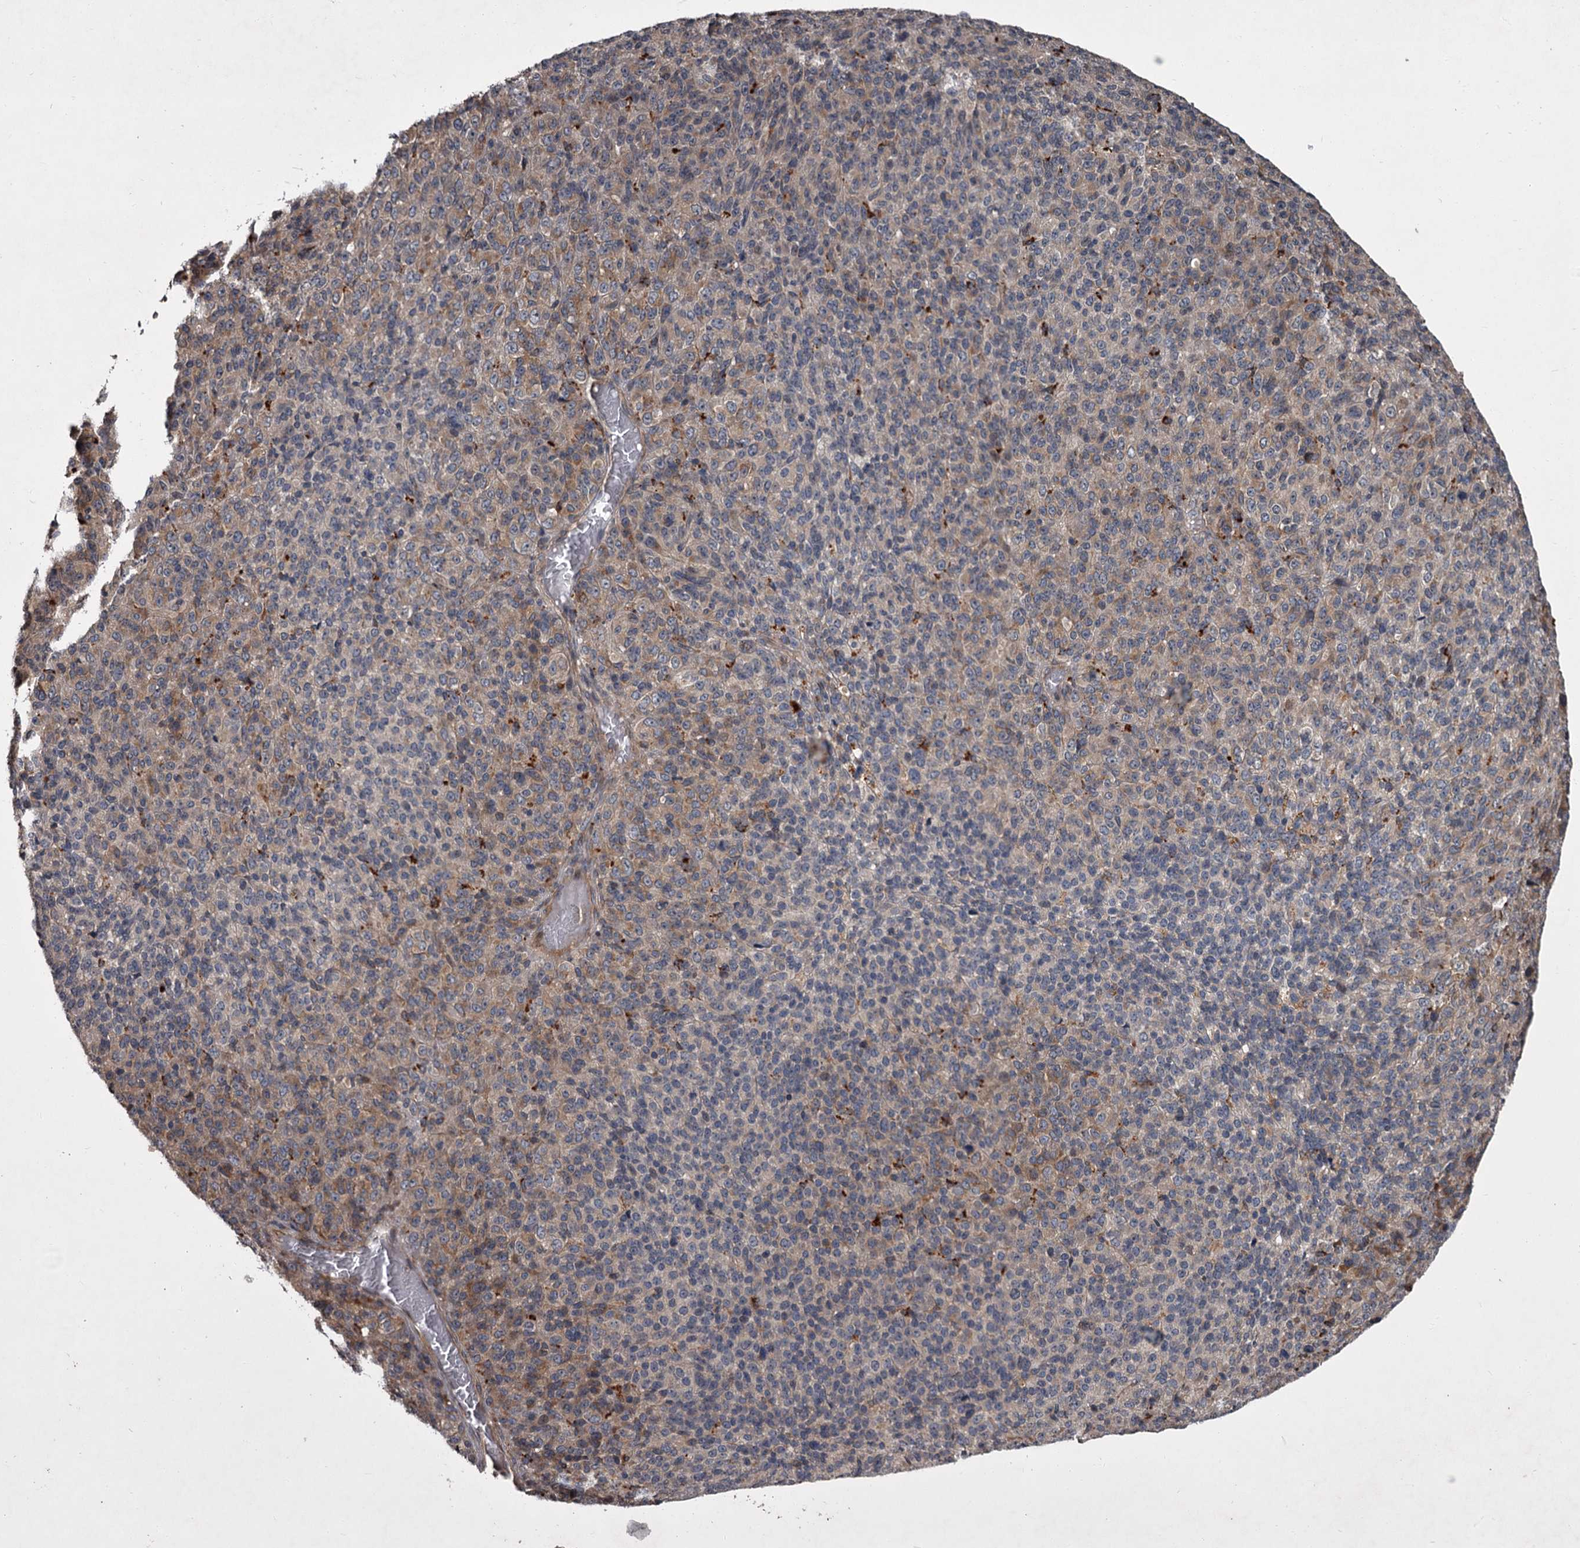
{"staining": {"intensity": "weak", "quantity": "25%-75%", "location": "cytoplasmic/membranous"}, "tissue": "melanoma", "cell_type": "Tumor cells", "image_type": "cancer", "snomed": [{"axis": "morphology", "description": "Malignant melanoma, Metastatic site"}, {"axis": "topography", "description": "Brain"}], "caption": "Malignant melanoma (metastatic site) stained with a protein marker displays weak staining in tumor cells.", "gene": "UNC93B1", "patient": {"sex": "female", "age": 56}}